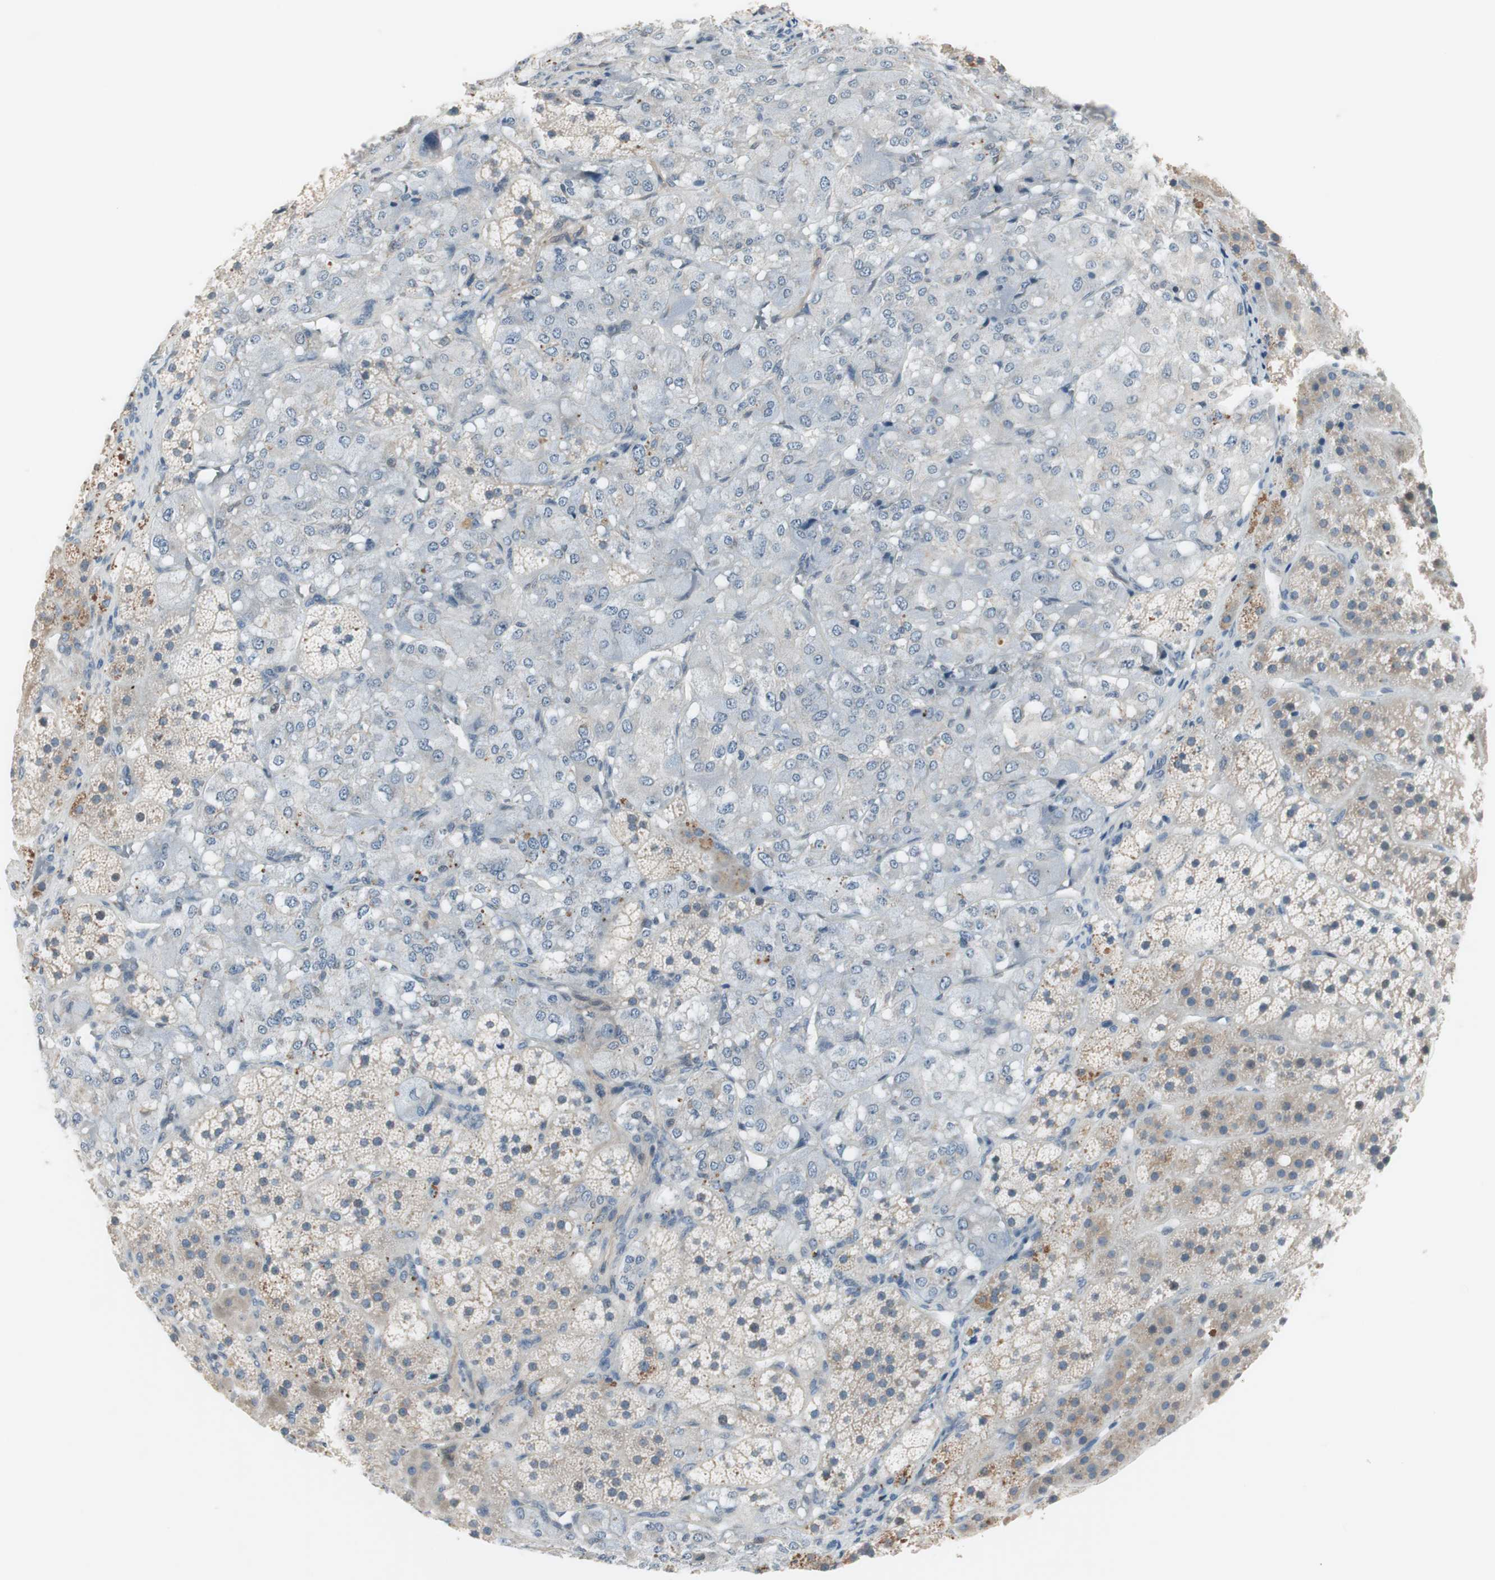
{"staining": {"intensity": "weak", "quantity": ">75%", "location": "cytoplasmic/membranous"}, "tissue": "adrenal gland", "cell_type": "Glandular cells", "image_type": "normal", "snomed": [{"axis": "morphology", "description": "Normal tissue, NOS"}, {"axis": "topography", "description": "Adrenal gland"}], "caption": "Immunohistochemistry image of unremarkable human adrenal gland stained for a protein (brown), which exhibits low levels of weak cytoplasmic/membranous staining in about >75% of glandular cells.", "gene": "ITGB4", "patient": {"sex": "female", "age": 44}}